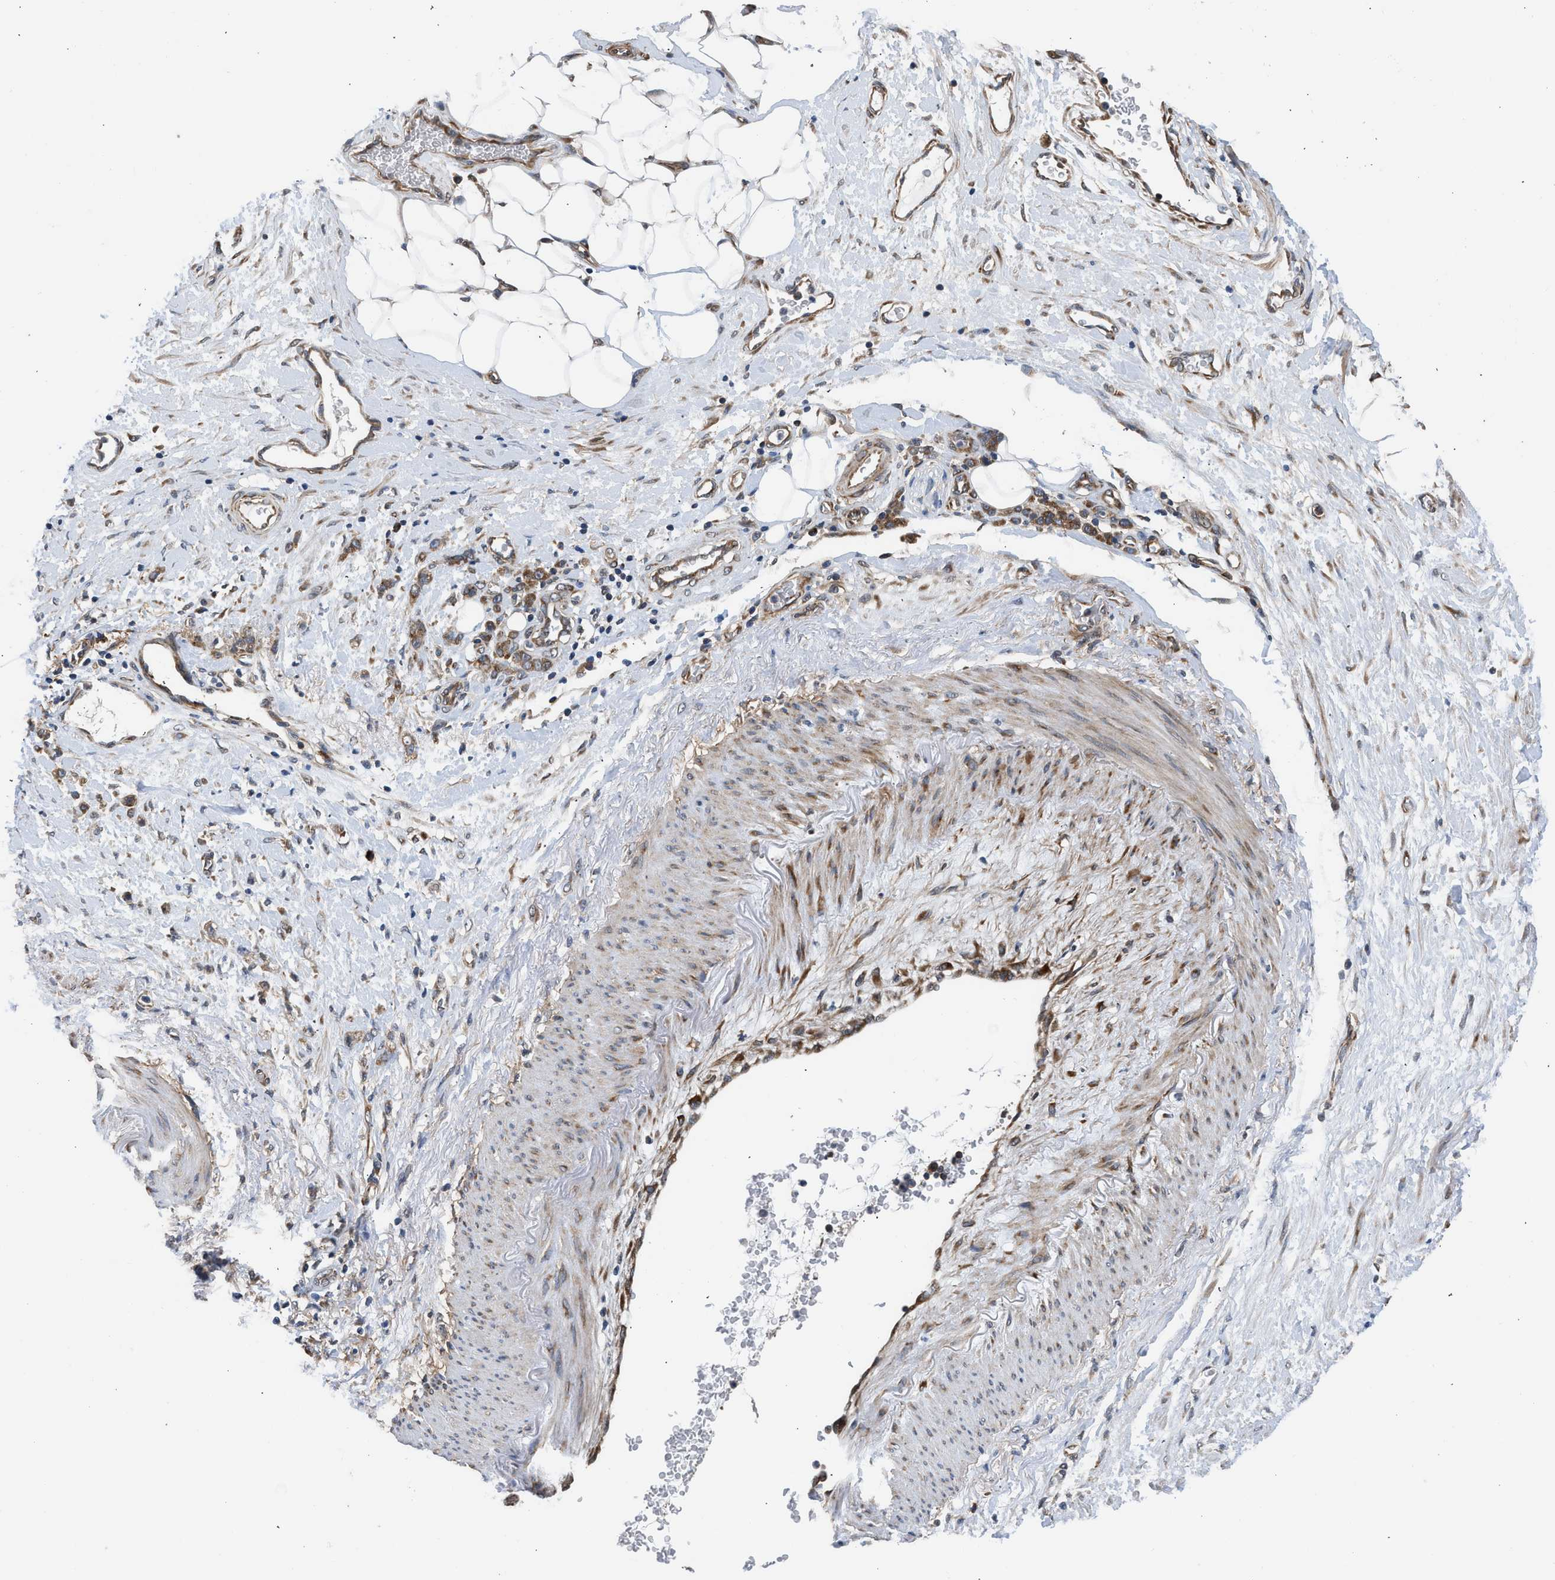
{"staining": {"intensity": "moderate", "quantity": ">75%", "location": "cytoplasmic/membranous"}, "tissue": "stomach cancer", "cell_type": "Tumor cells", "image_type": "cancer", "snomed": [{"axis": "morphology", "description": "Adenocarcinoma, NOS"}, {"axis": "topography", "description": "Stomach"}], "caption": "An image showing moderate cytoplasmic/membranous positivity in approximately >75% of tumor cells in stomach cancer, as visualized by brown immunohistochemical staining.", "gene": "POLG2", "patient": {"sex": "male", "age": 82}}